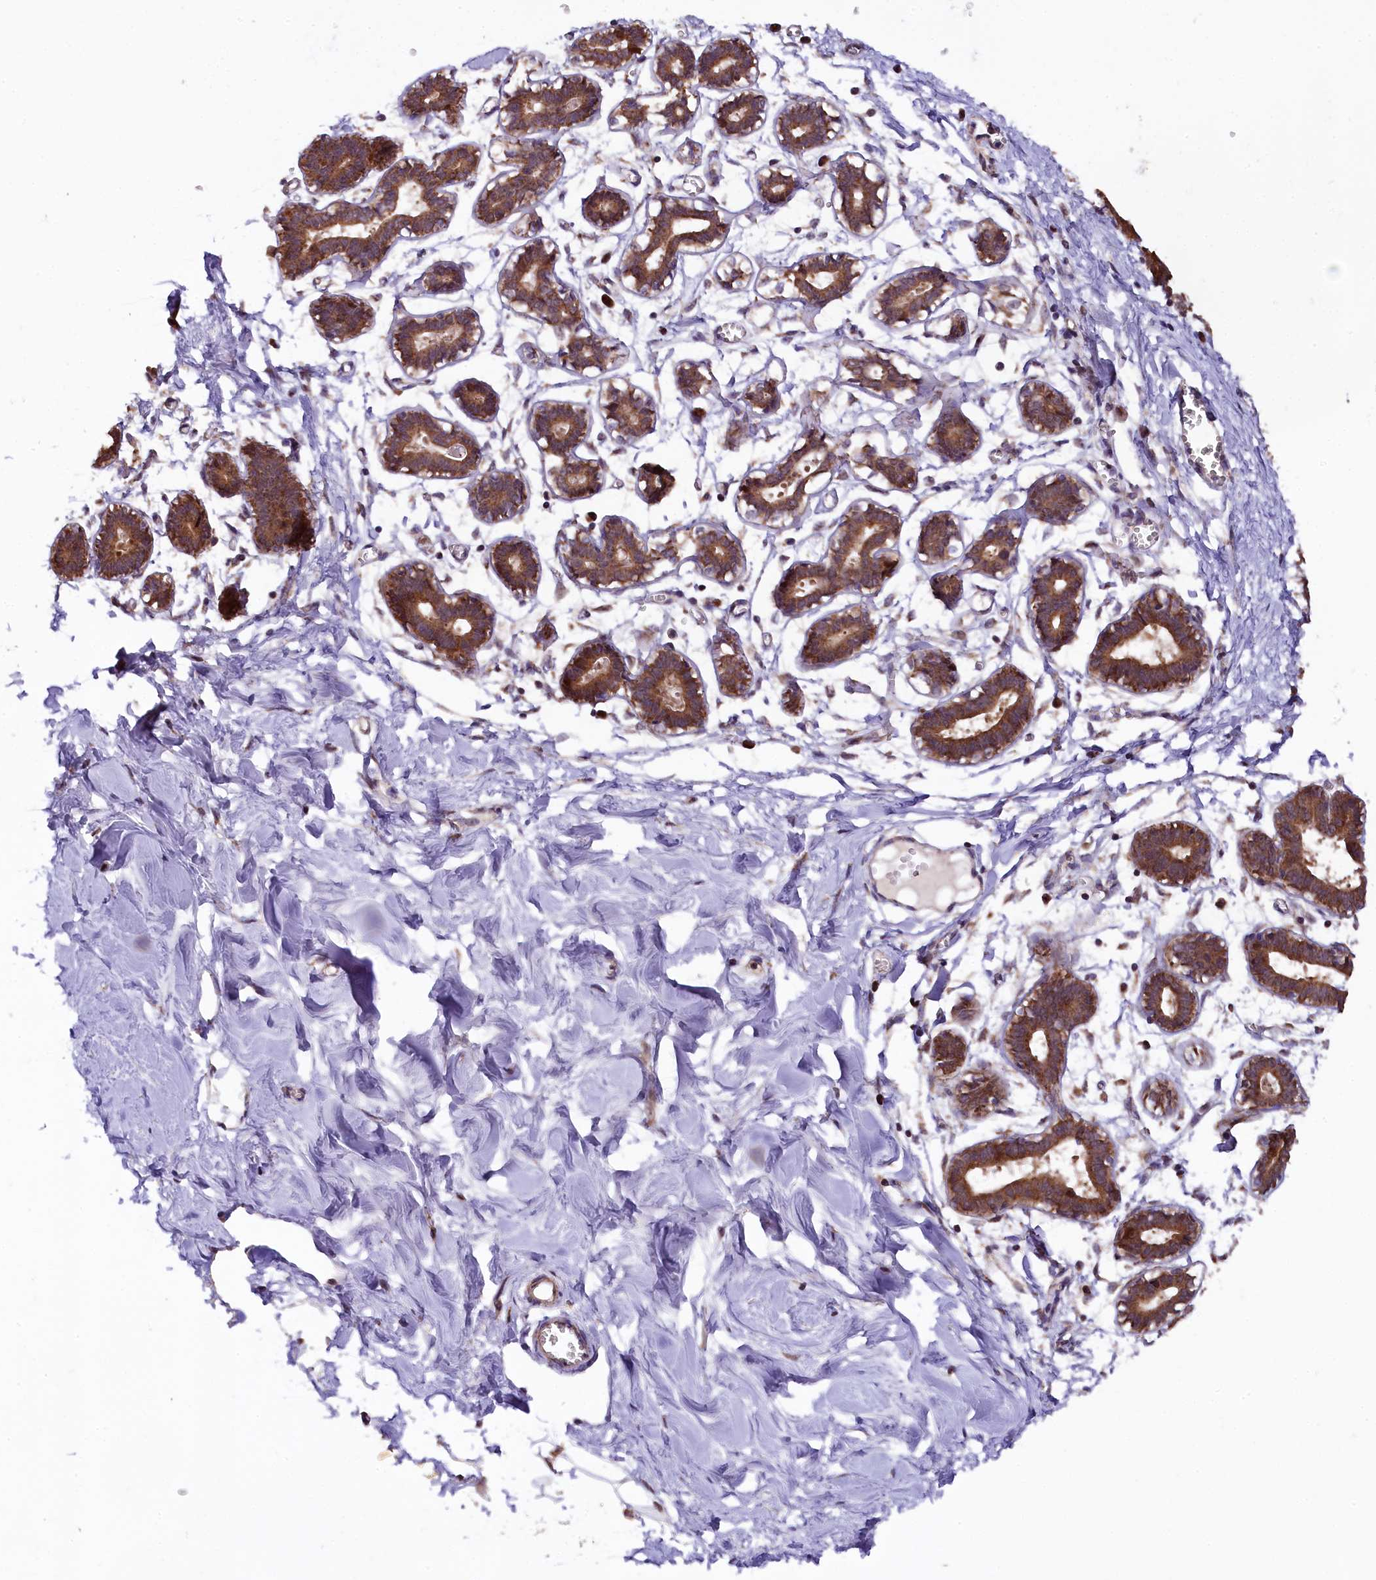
{"staining": {"intensity": "negative", "quantity": "none", "location": "none"}, "tissue": "breast", "cell_type": "Adipocytes", "image_type": "normal", "snomed": [{"axis": "morphology", "description": "Normal tissue, NOS"}, {"axis": "topography", "description": "Breast"}], "caption": "Immunohistochemical staining of unremarkable breast reveals no significant expression in adipocytes.", "gene": "DOHH", "patient": {"sex": "female", "age": 27}}